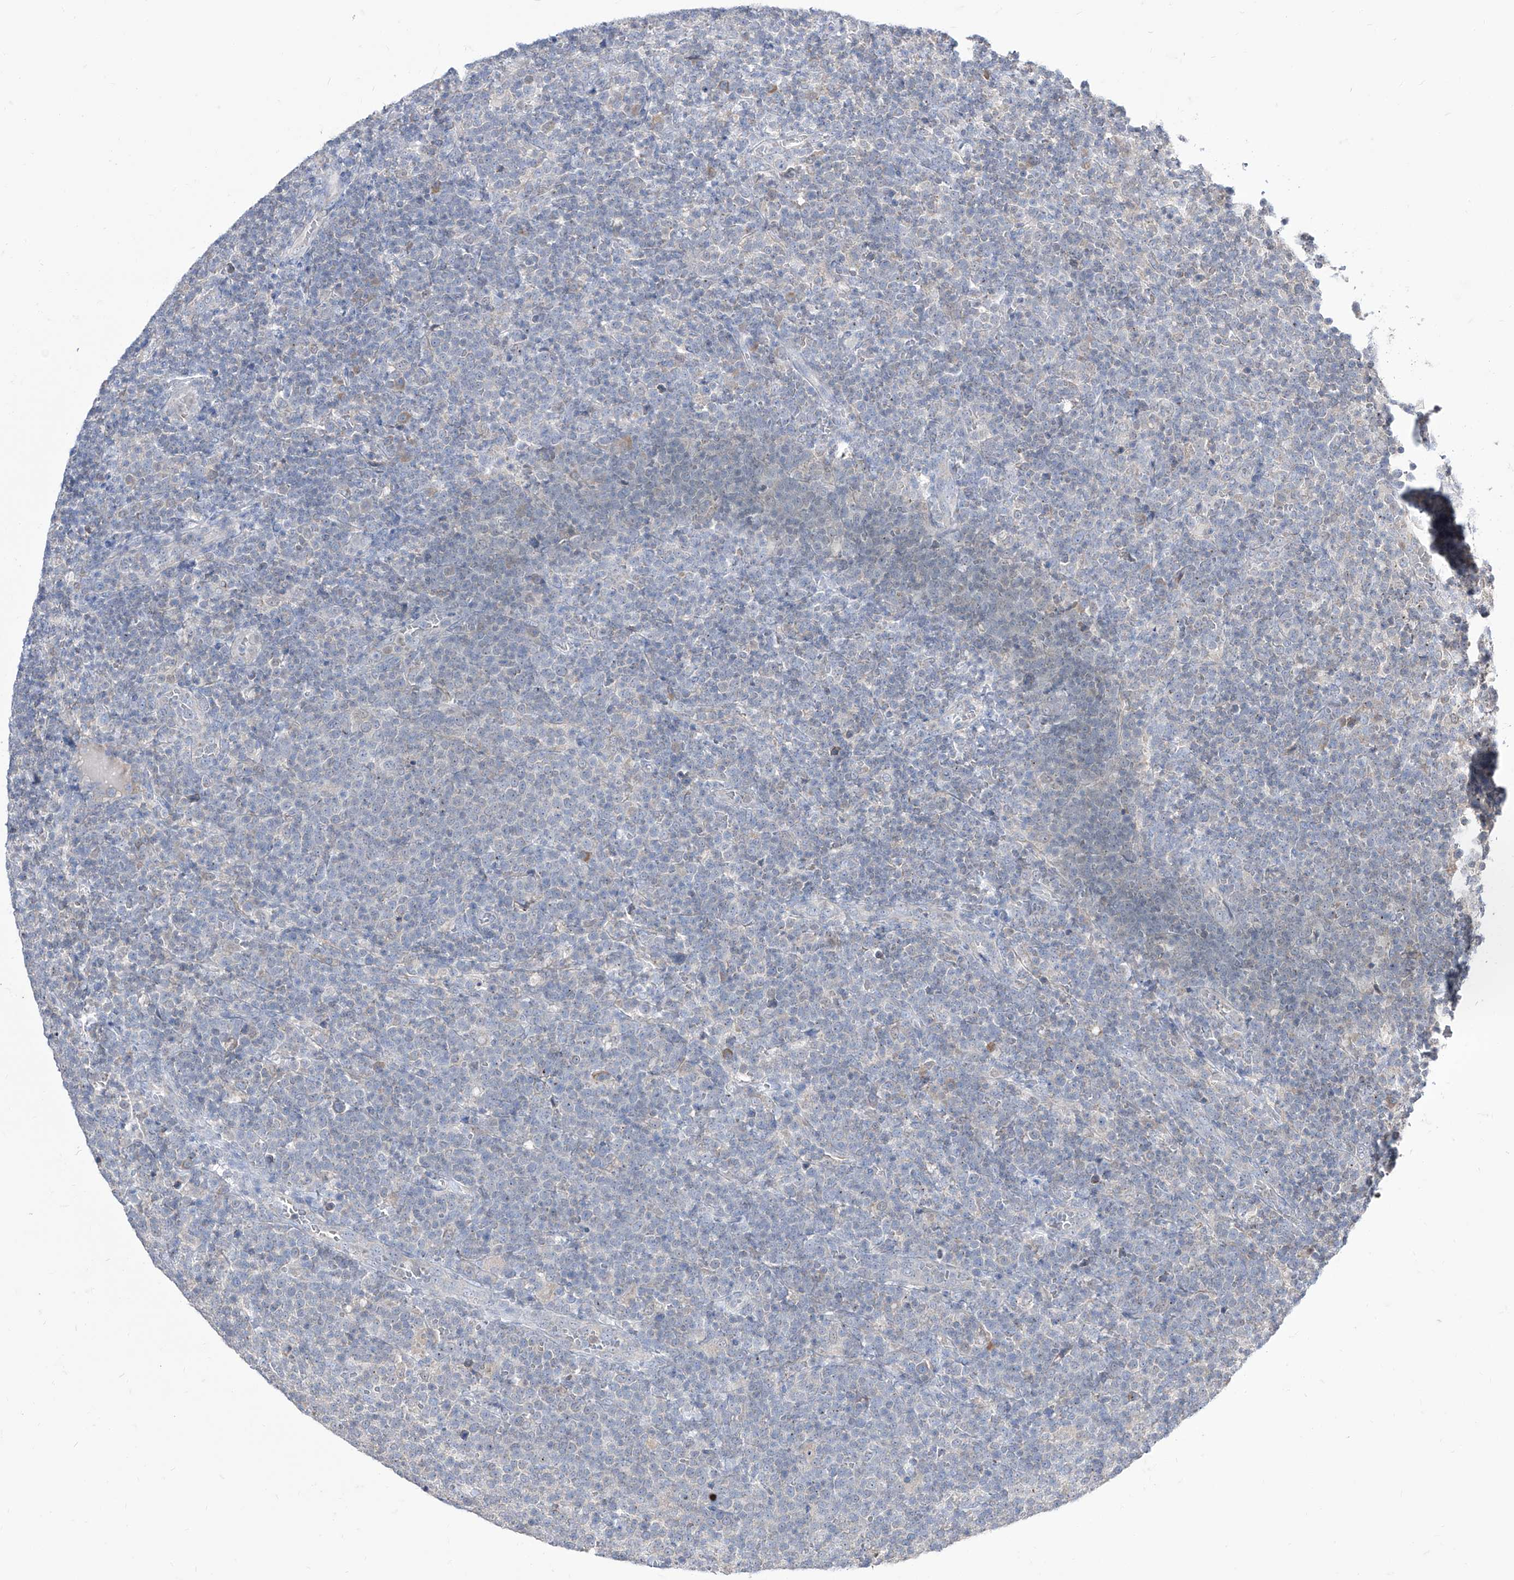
{"staining": {"intensity": "negative", "quantity": "none", "location": "none"}, "tissue": "lymphoma", "cell_type": "Tumor cells", "image_type": "cancer", "snomed": [{"axis": "morphology", "description": "Malignant lymphoma, non-Hodgkin's type, High grade"}, {"axis": "topography", "description": "Lymph node"}], "caption": "Malignant lymphoma, non-Hodgkin's type (high-grade) was stained to show a protein in brown. There is no significant staining in tumor cells.", "gene": "BROX", "patient": {"sex": "male", "age": 61}}